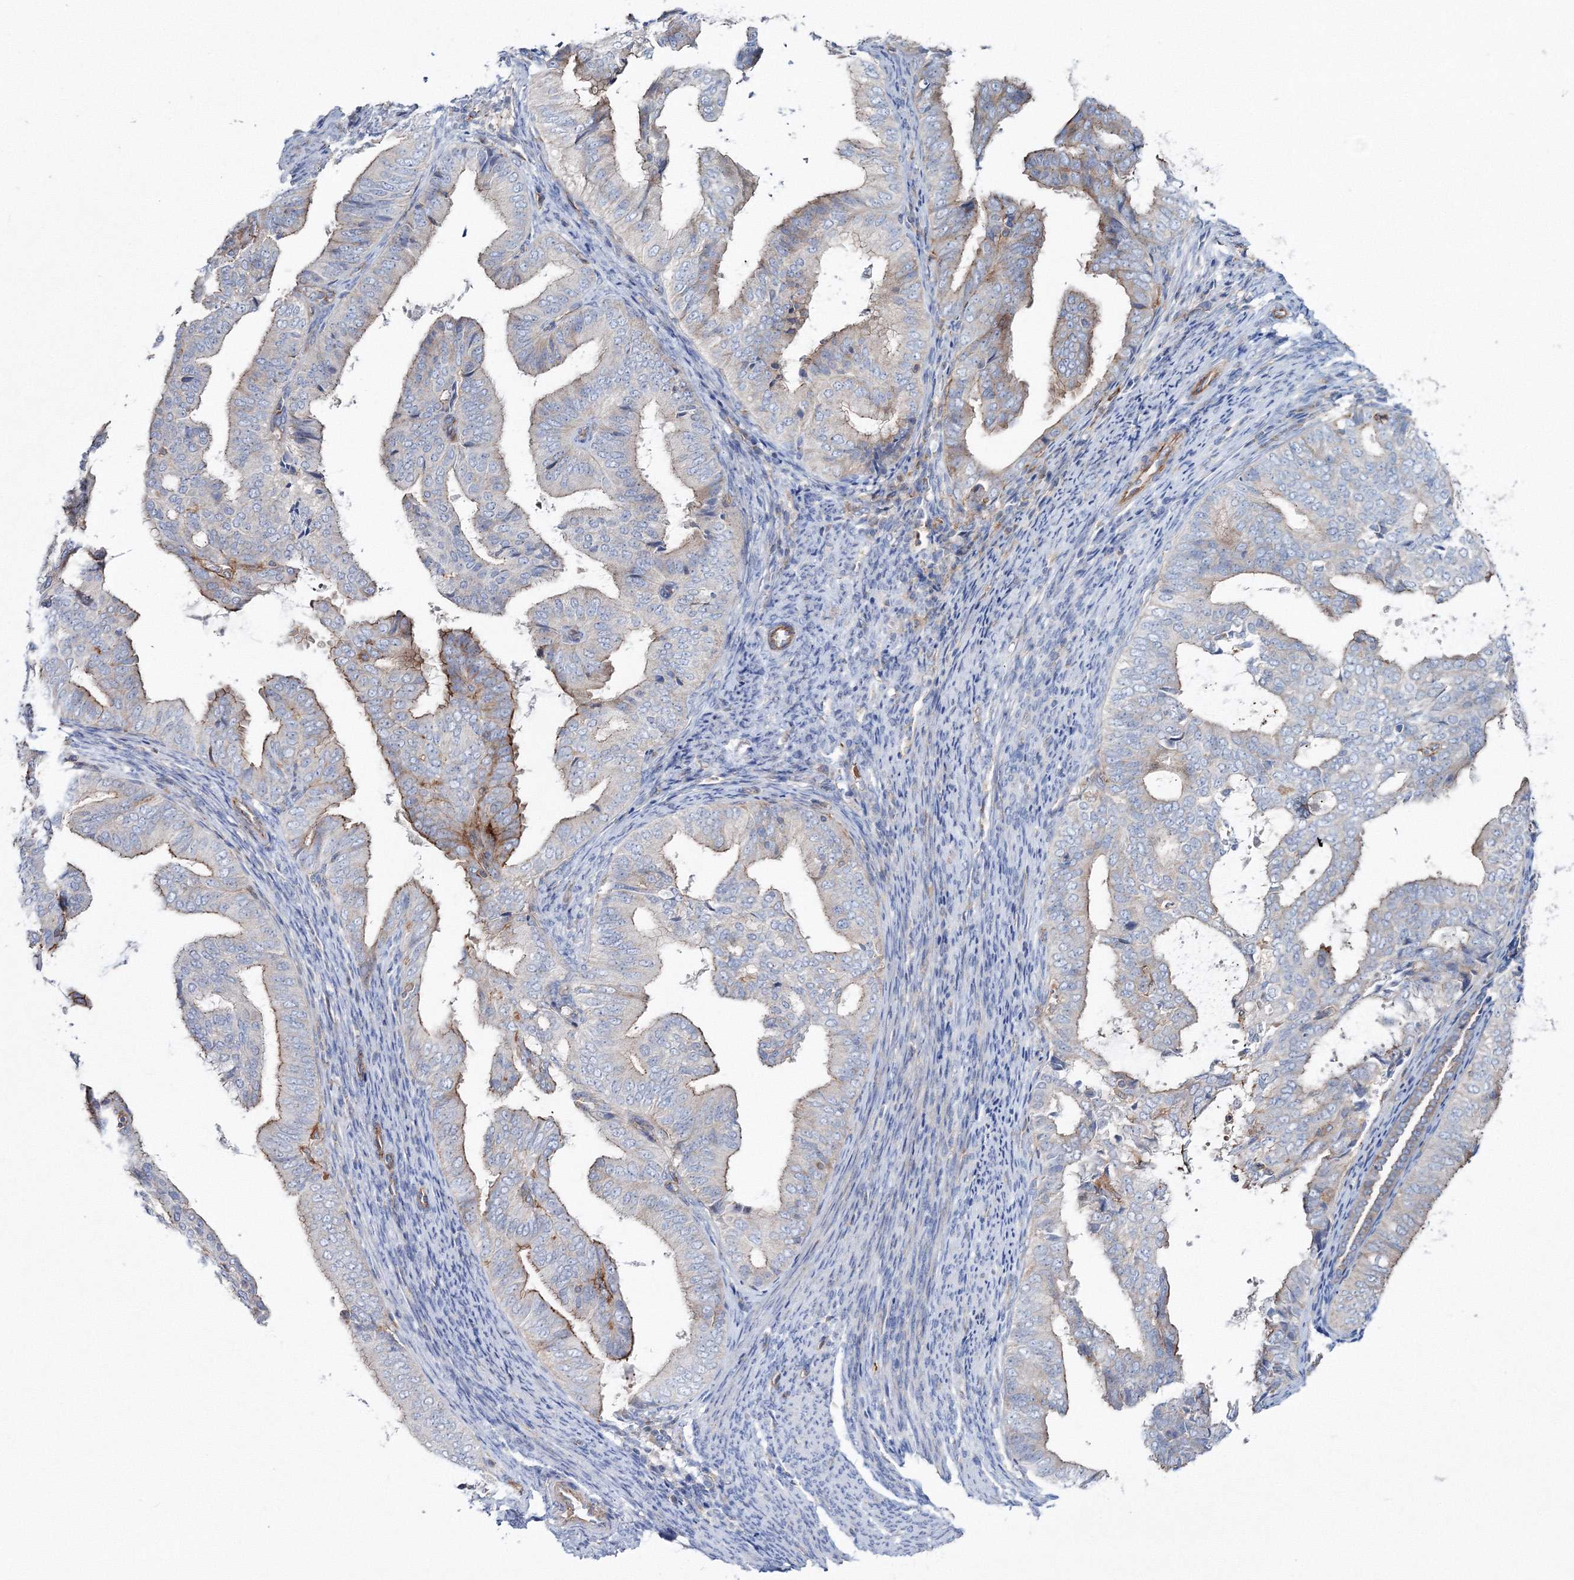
{"staining": {"intensity": "moderate", "quantity": "<25%", "location": "cytoplasmic/membranous"}, "tissue": "endometrial cancer", "cell_type": "Tumor cells", "image_type": "cancer", "snomed": [{"axis": "morphology", "description": "Adenocarcinoma, NOS"}, {"axis": "topography", "description": "Endometrium"}], "caption": "IHC (DAB (3,3'-diaminobenzidine)) staining of human adenocarcinoma (endometrial) demonstrates moderate cytoplasmic/membranous protein positivity in about <25% of tumor cells.", "gene": "GGA2", "patient": {"sex": "female", "age": 58}}